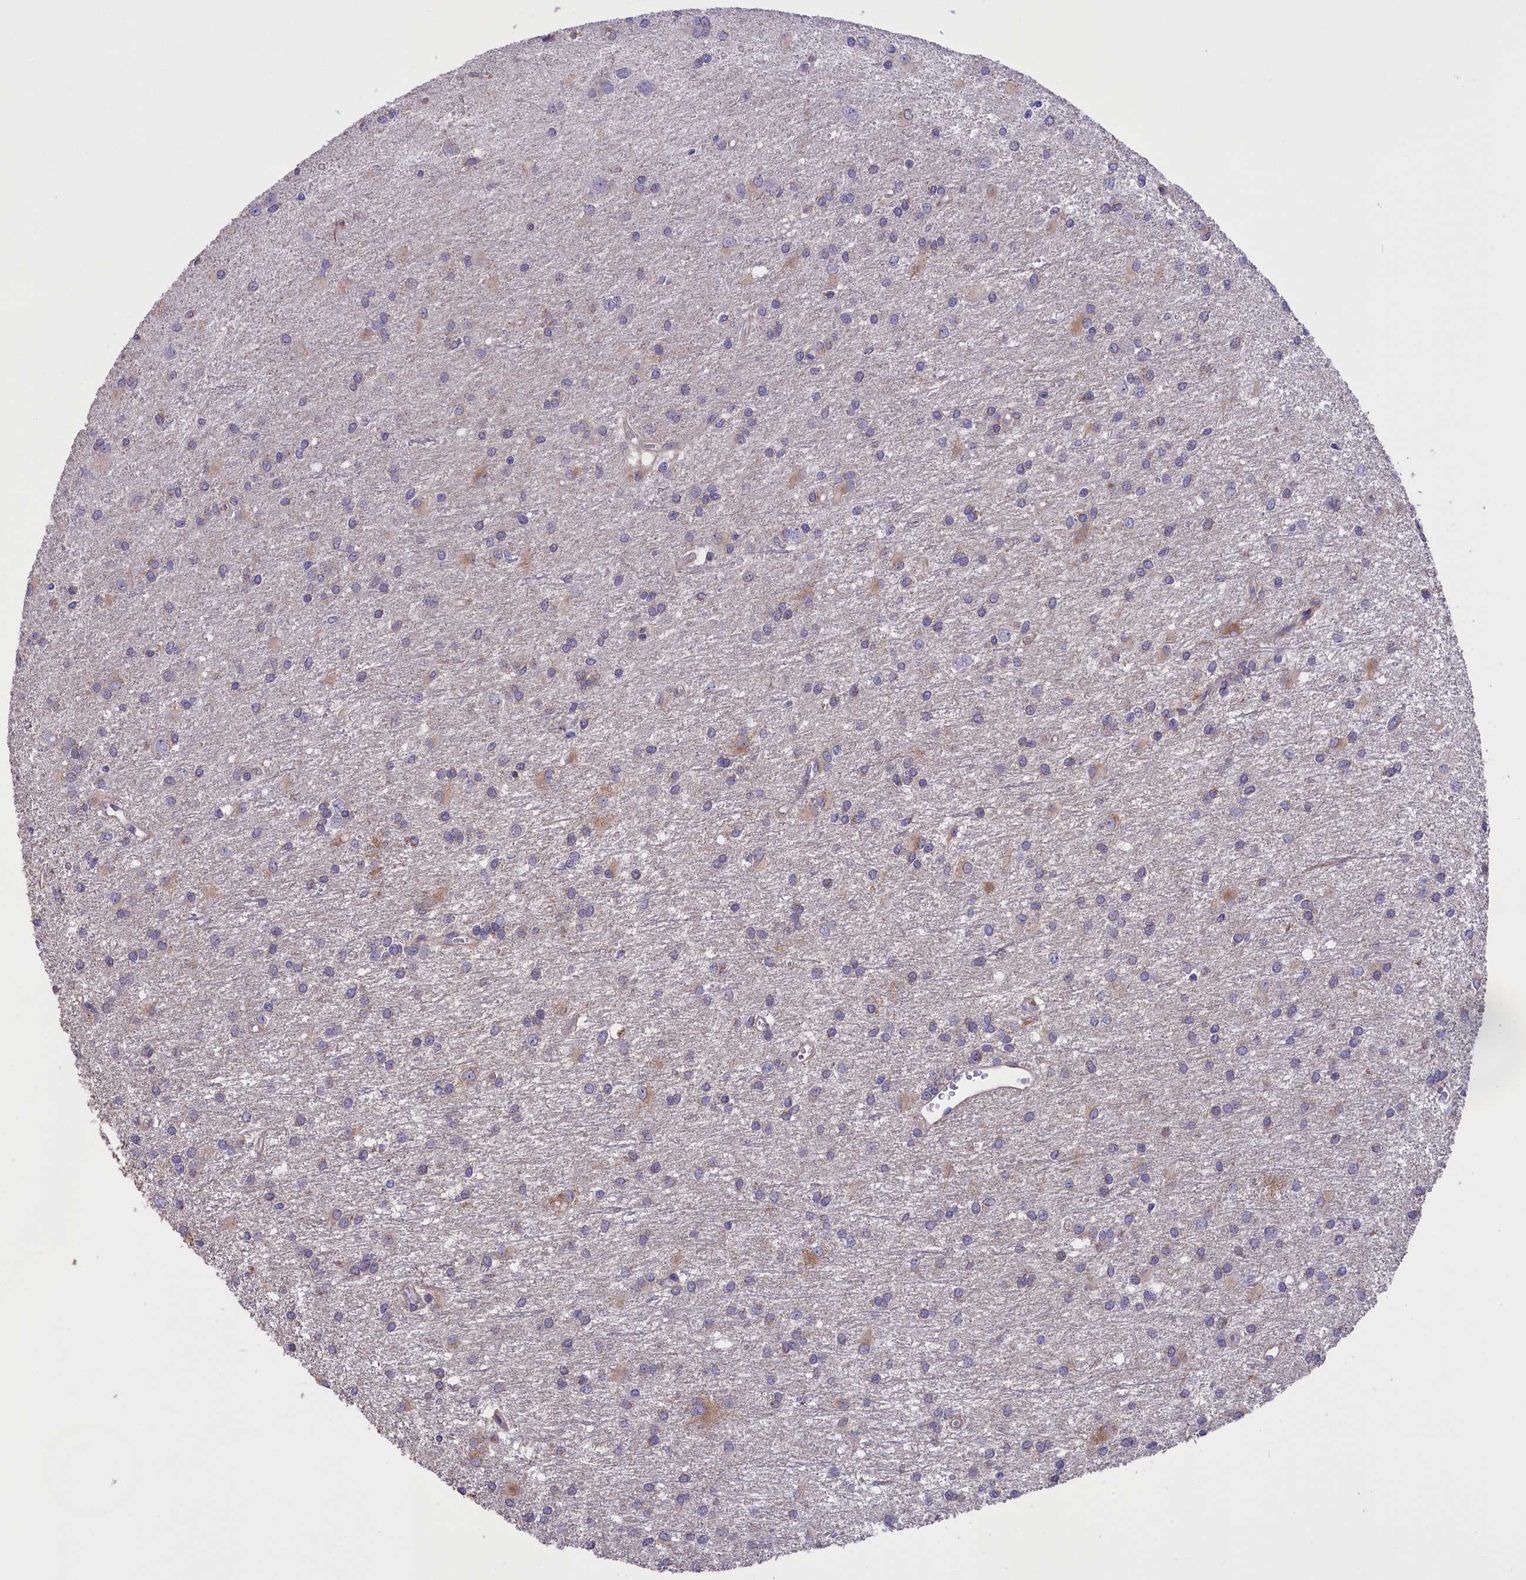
{"staining": {"intensity": "moderate", "quantity": "<25%", "location": "cytoplasmic/membranous"}, "tissue": "glioma", "cell_type": "Tumor cells", "image_type": "cancer", "snomed": [{"axis": "morphology", "description": "Glioma, malignant, High grade"}, {"axis": "topography", "description": "Brain"}], "caption": "Protein staining of glioma tissue exhibits moderate cytoplasmic/membranous positivity in approximately <25% of tumor cells.", "gene": "CYP2U1", "patient": {"sex": "female", "age": 50}}